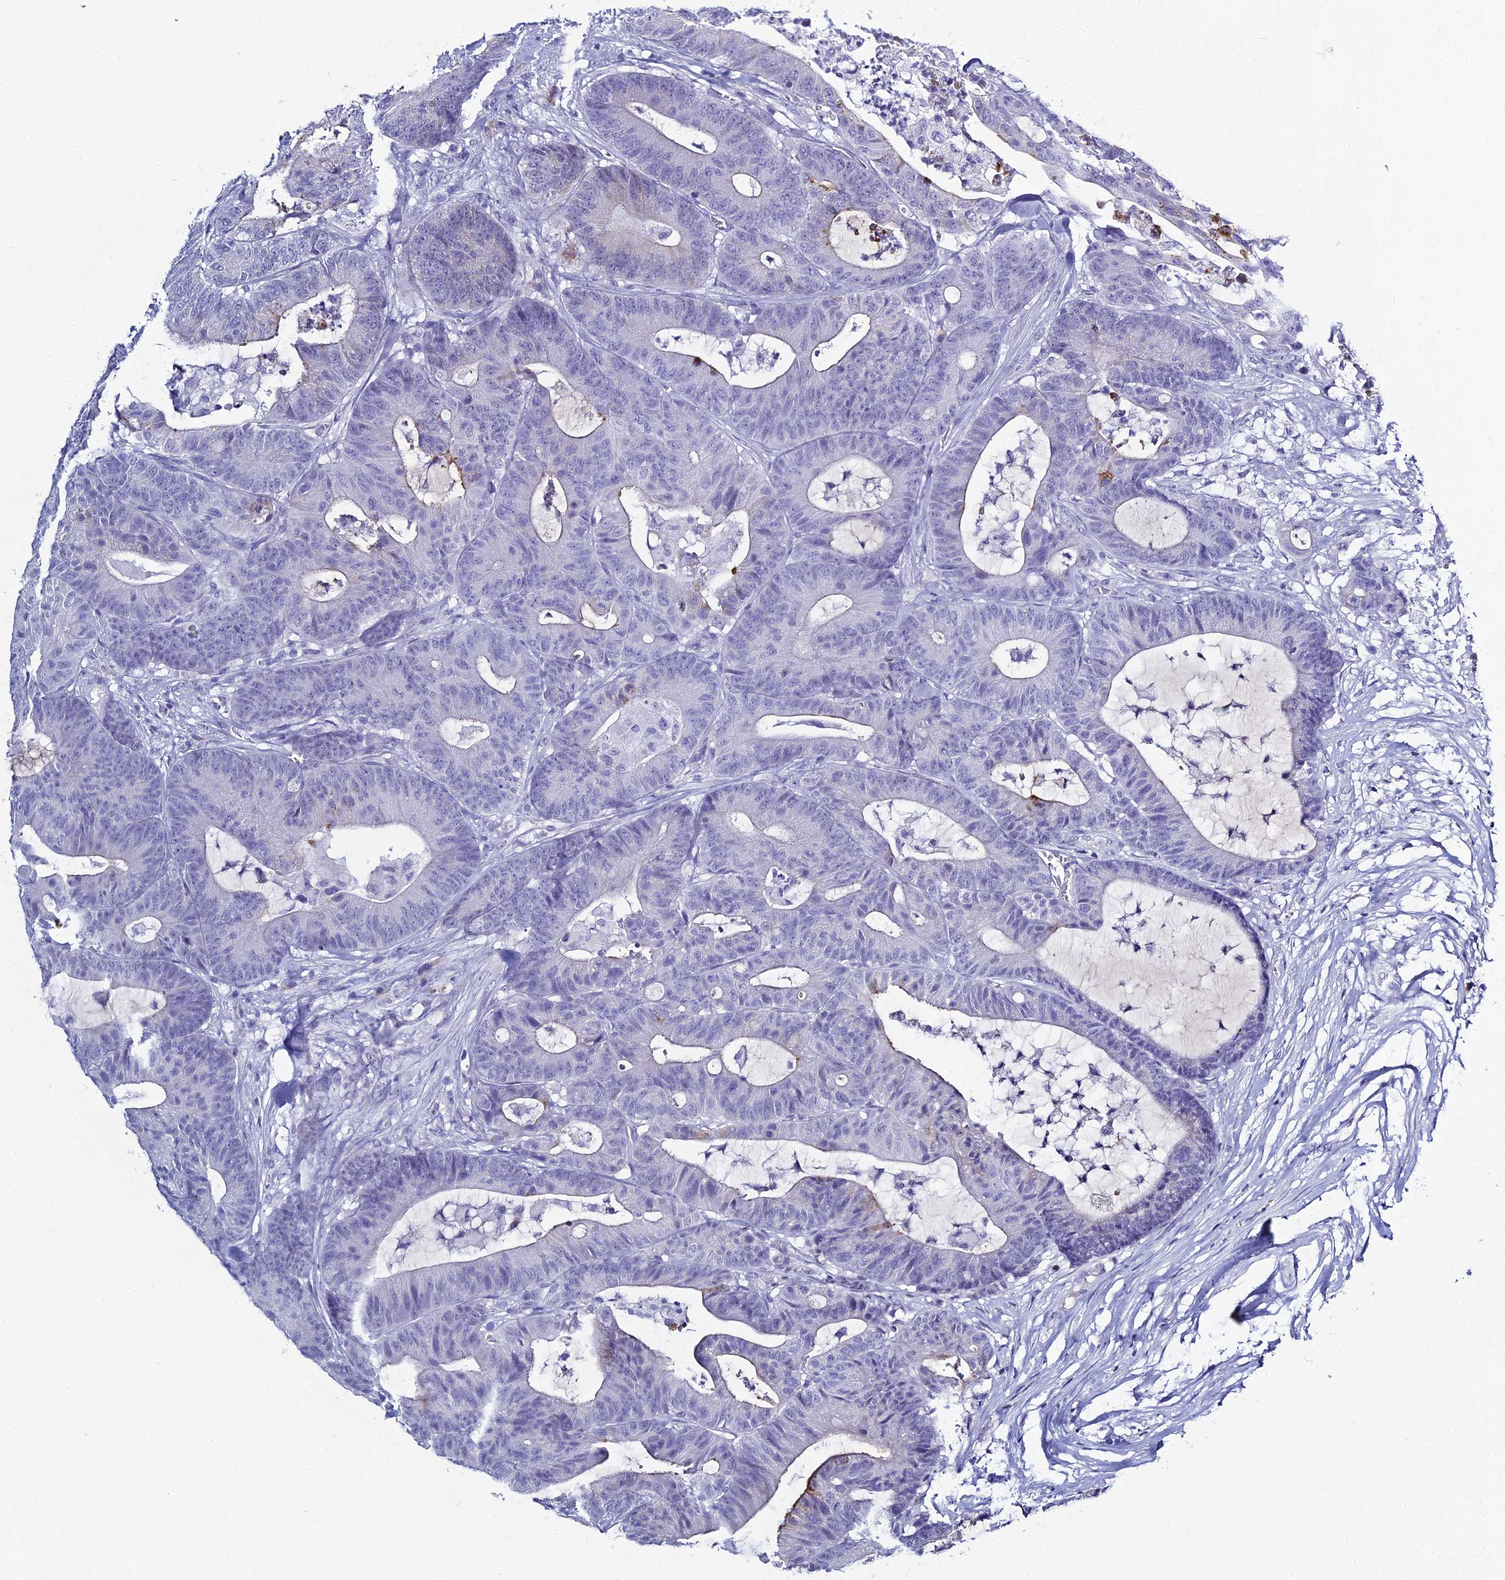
{"staining": {"intensity": "negative", "quantity": "none", "location": "none"}, "tissue": "colorectal cancer", "cell_type": "Tumor cells", "image_type": "cancer", "snomed": [{"axis": "morphology", "description": "Adenocarcinoma, NOS"}, {"axis": "topography", "description": "Colon"}], "caption": "Immunohistochemical staining of human adenocarcinoma (colorectal) reveals no significant expression in tumor cells.", "gene": "MUC13", "patient": {"sex": "female", "age": 84}}